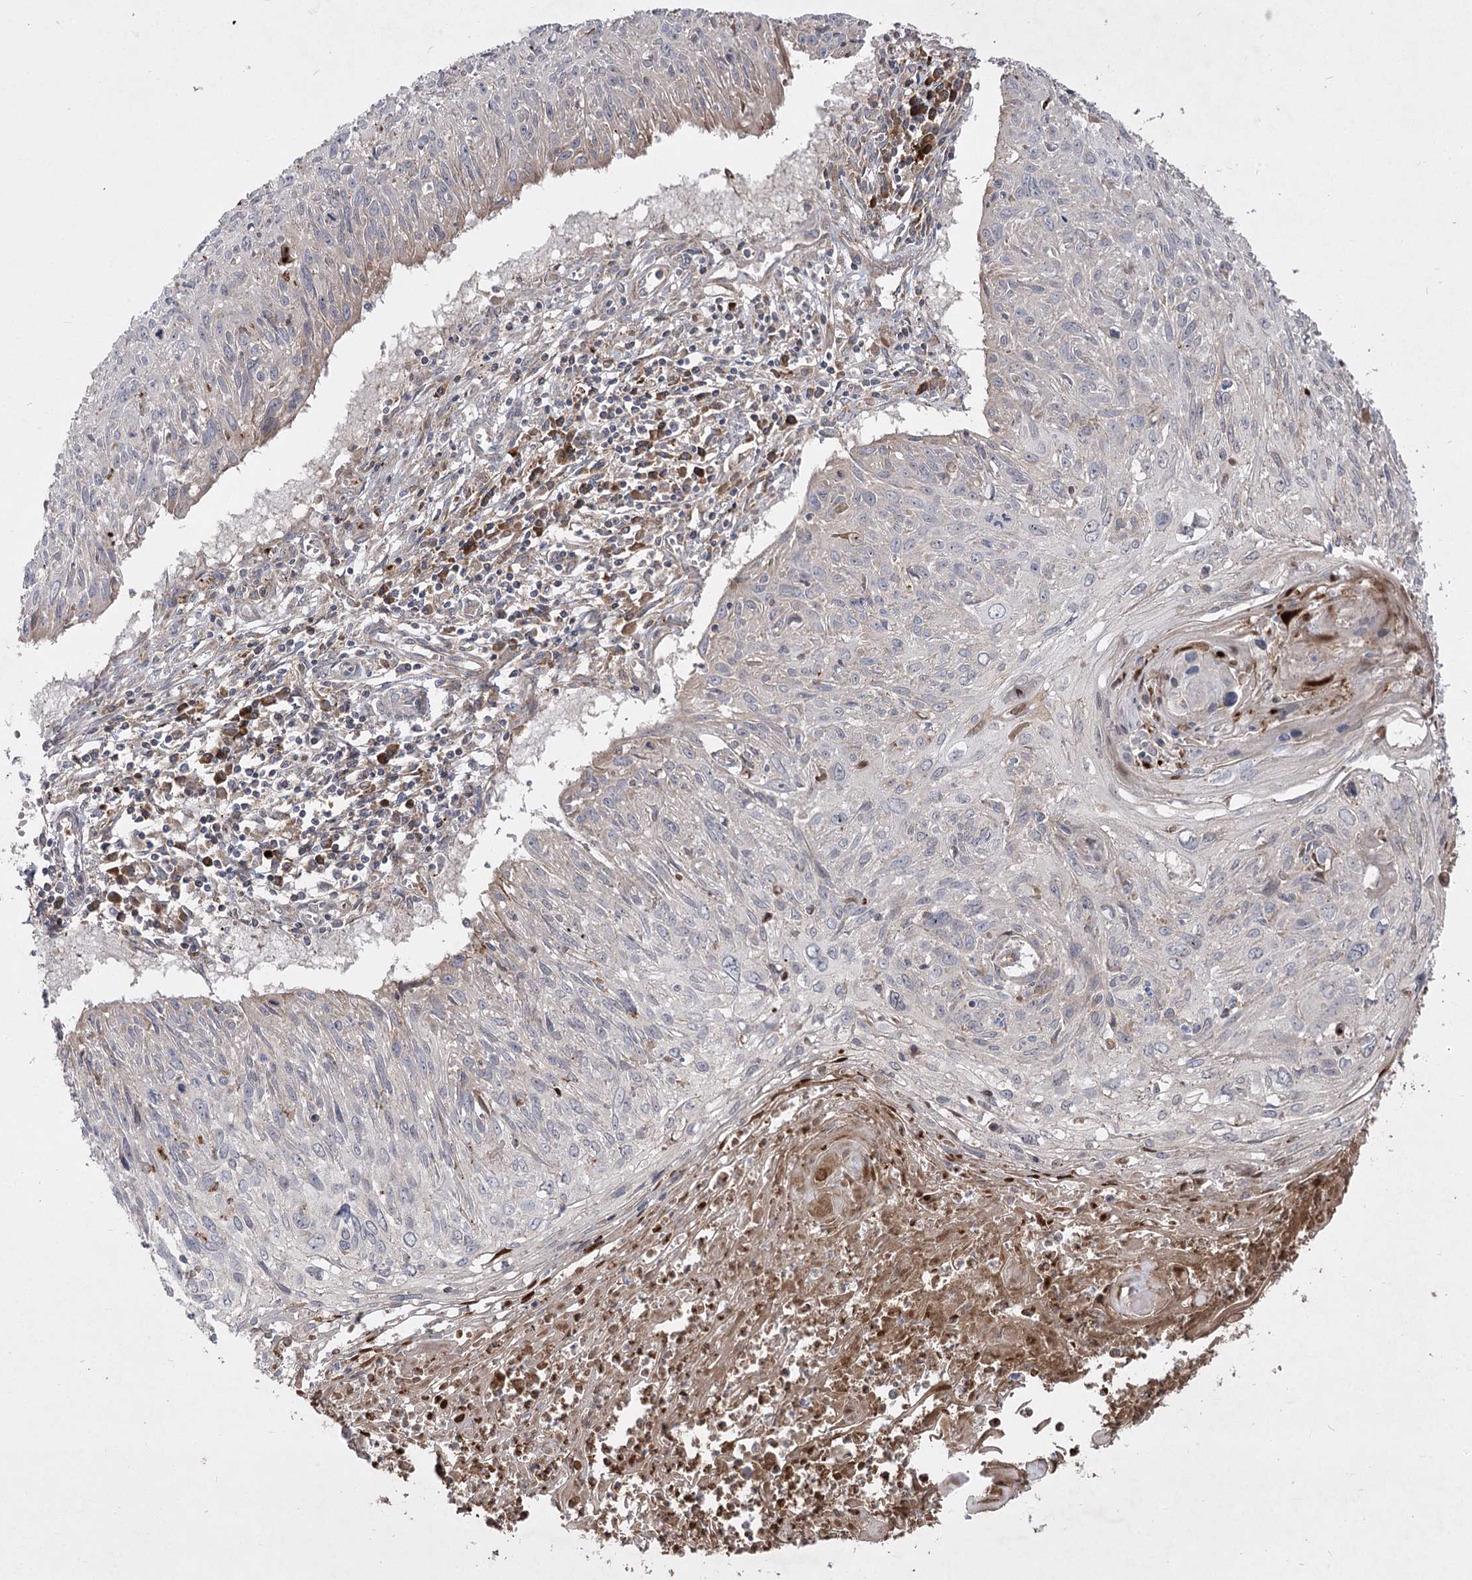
{"staining": {"intensity": "weak", "quantity": "<25%", "location": "cytoplasmic/membranous"}, "tissue": "cervical cancer", "cell_type": "Tumor cells", "image_type": "cancer", "snomed": [{"axis": "morphology", "description": "Squamous cell carcinoma, NOS"}, {"axis": "topography", "description": "Cervix"}], "caption": "Immunohistochemical staining of cervical cancer displays no significant positivity in tumor cells.", "gene": "PLEKHA5", "patient": {"sex": "female", "age": 51}}